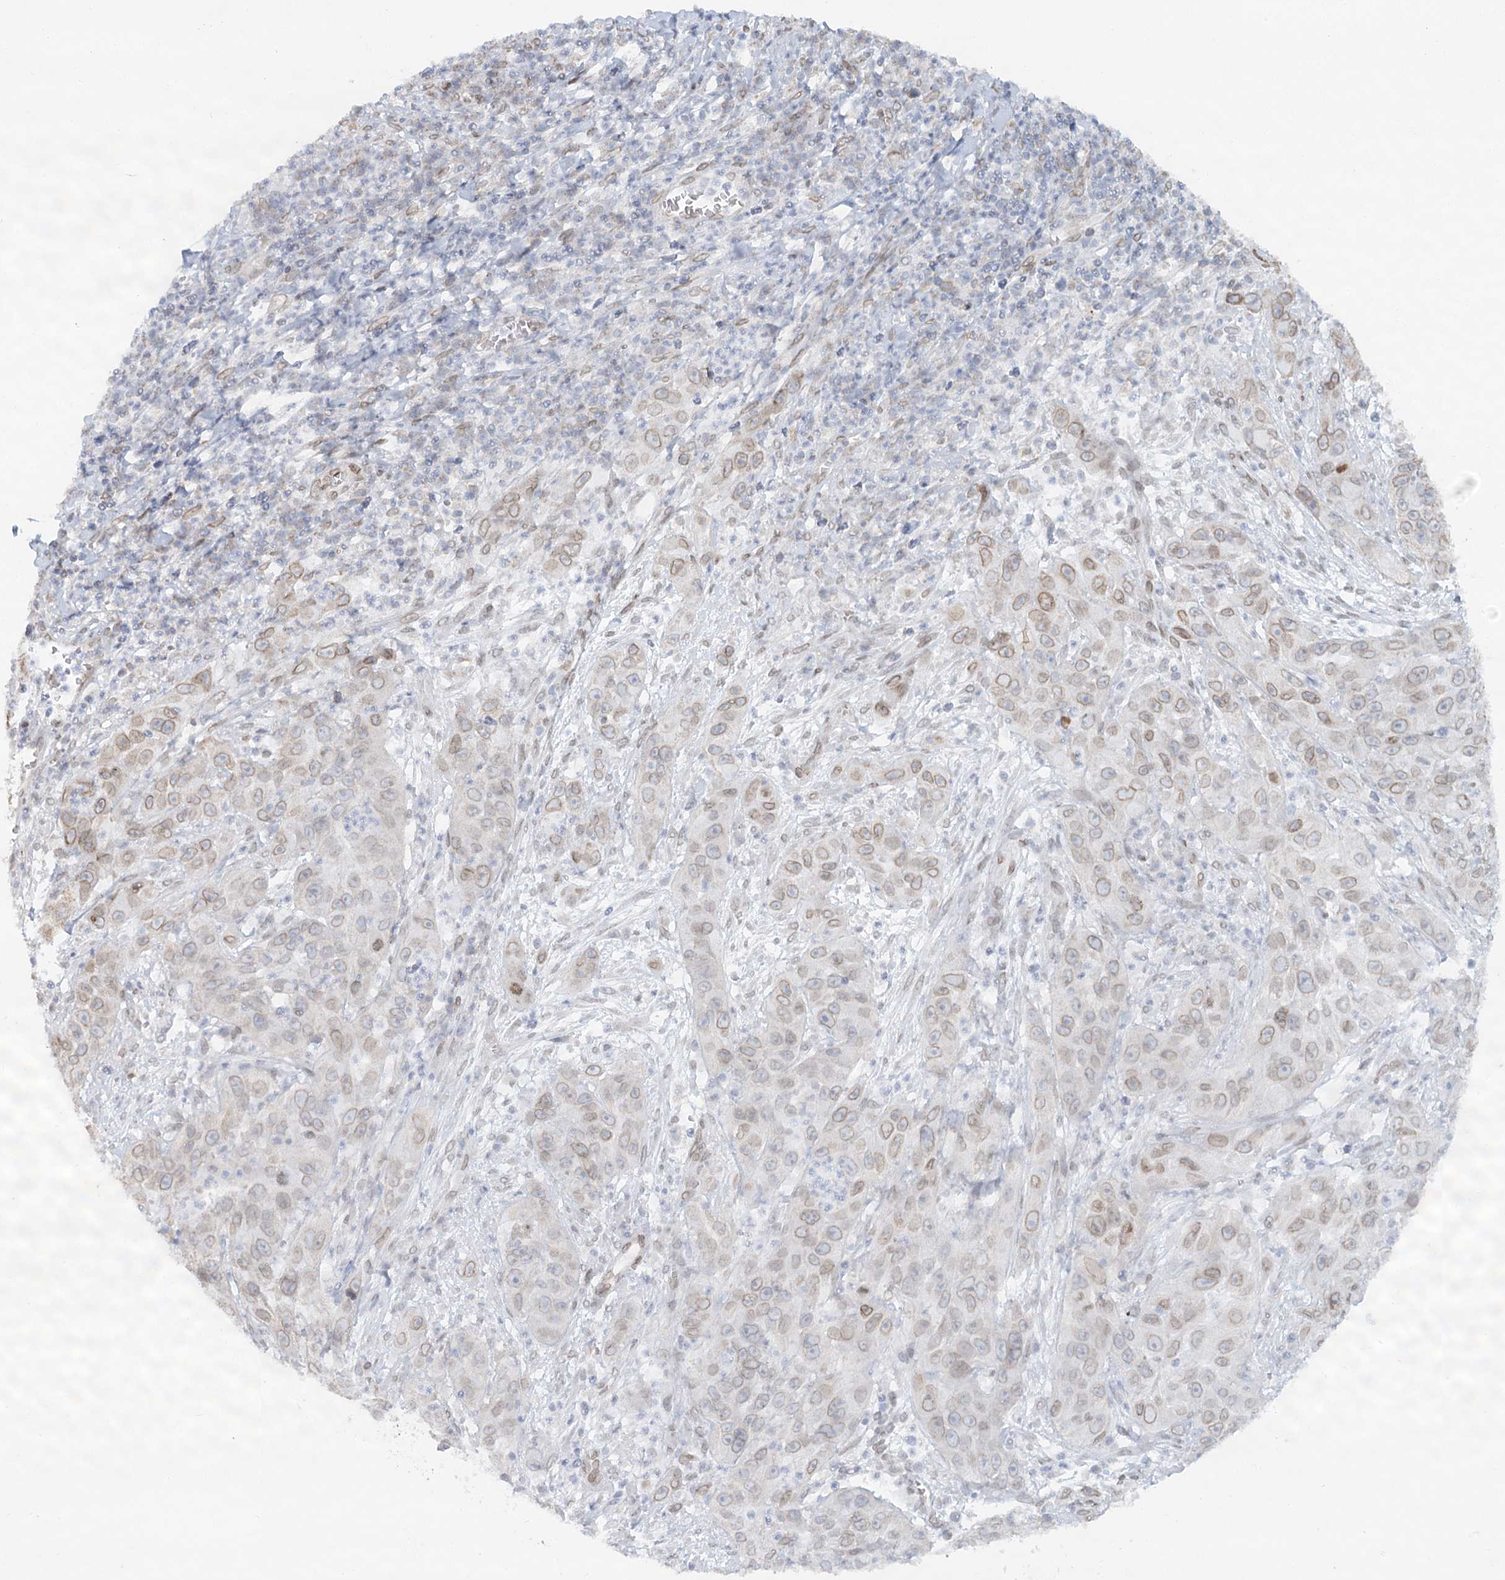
{"staining": {"intensity": "weak", "quantity": ">75%", "location": "cytoplasmic/membranous,nuclear"}, "tissue": "cervical cancer", "cell_type": "Tumor cells", "image_type": "cancer", "snomed": [{"axis": "morphology", "description": "Squamous cell carcinoma, NOS"}, {"axis": "topography", "description": "Cervix"}], "caption": "A photomicrograph of human cervical cancer stained for a protein reveals weak cytoplasmic/membranous and nuclear brown staining in tumor cells. Nuclei are stained in blue.", "gene": "VWA5A", "patient": {"sex": "female", "age": 32}}